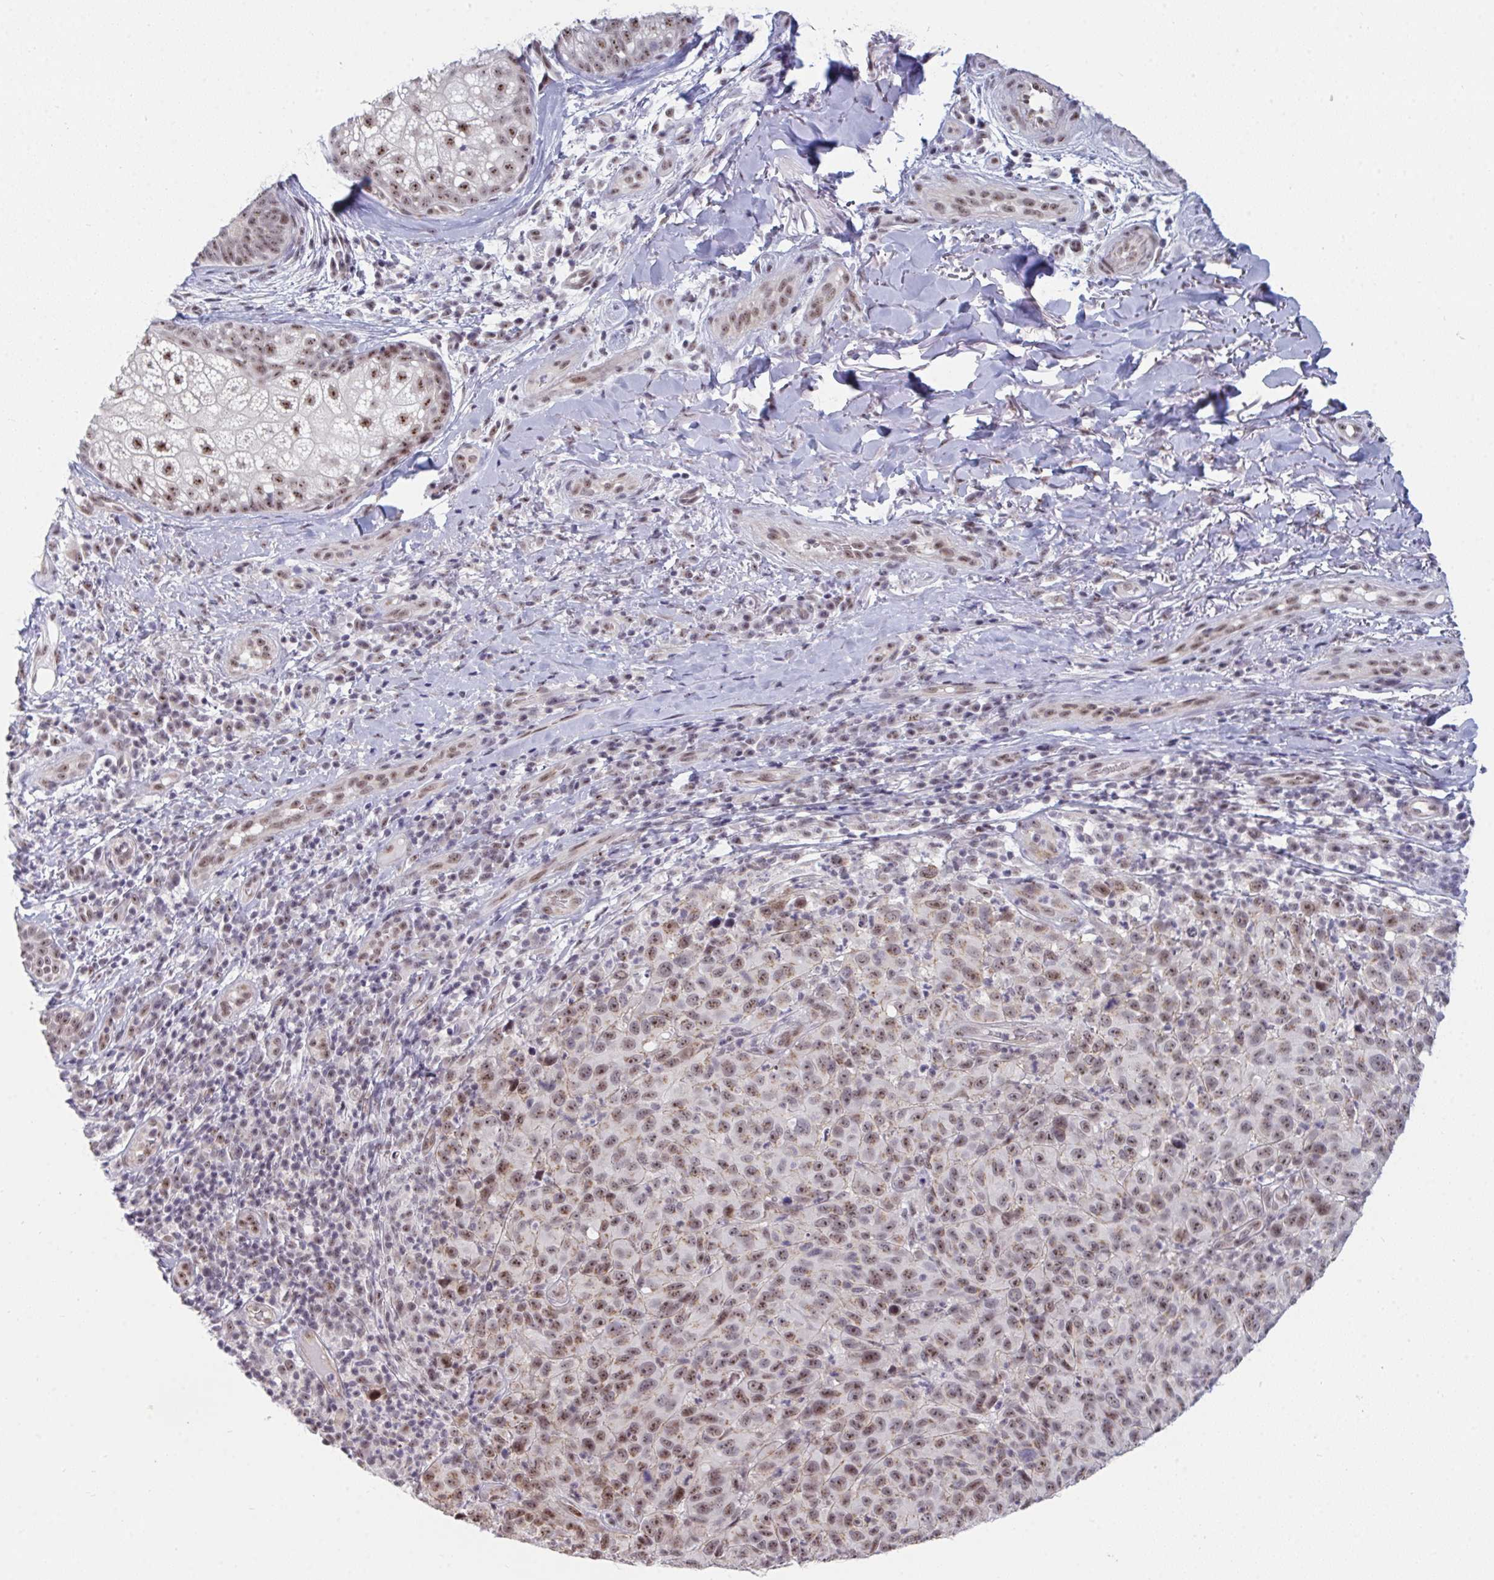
{"staining": {"intensity": "moderate", "quantity": ">75%", "location": "nuclear"}, "tissue": "melanoma", "cell_type": "Tumor cells", "image_type": "cancer", "snomed": [{"axis": "morphology", "description": "Malignant melanoma, NOS"}, {"axis": "topography", "description": "Skin"}], "caption": "Moderate nuclear protein staining is identified in about >75% of tumor cells in melanoma.", "gene": "PRR14", "patient": {"sex": "male", "age": 85}}